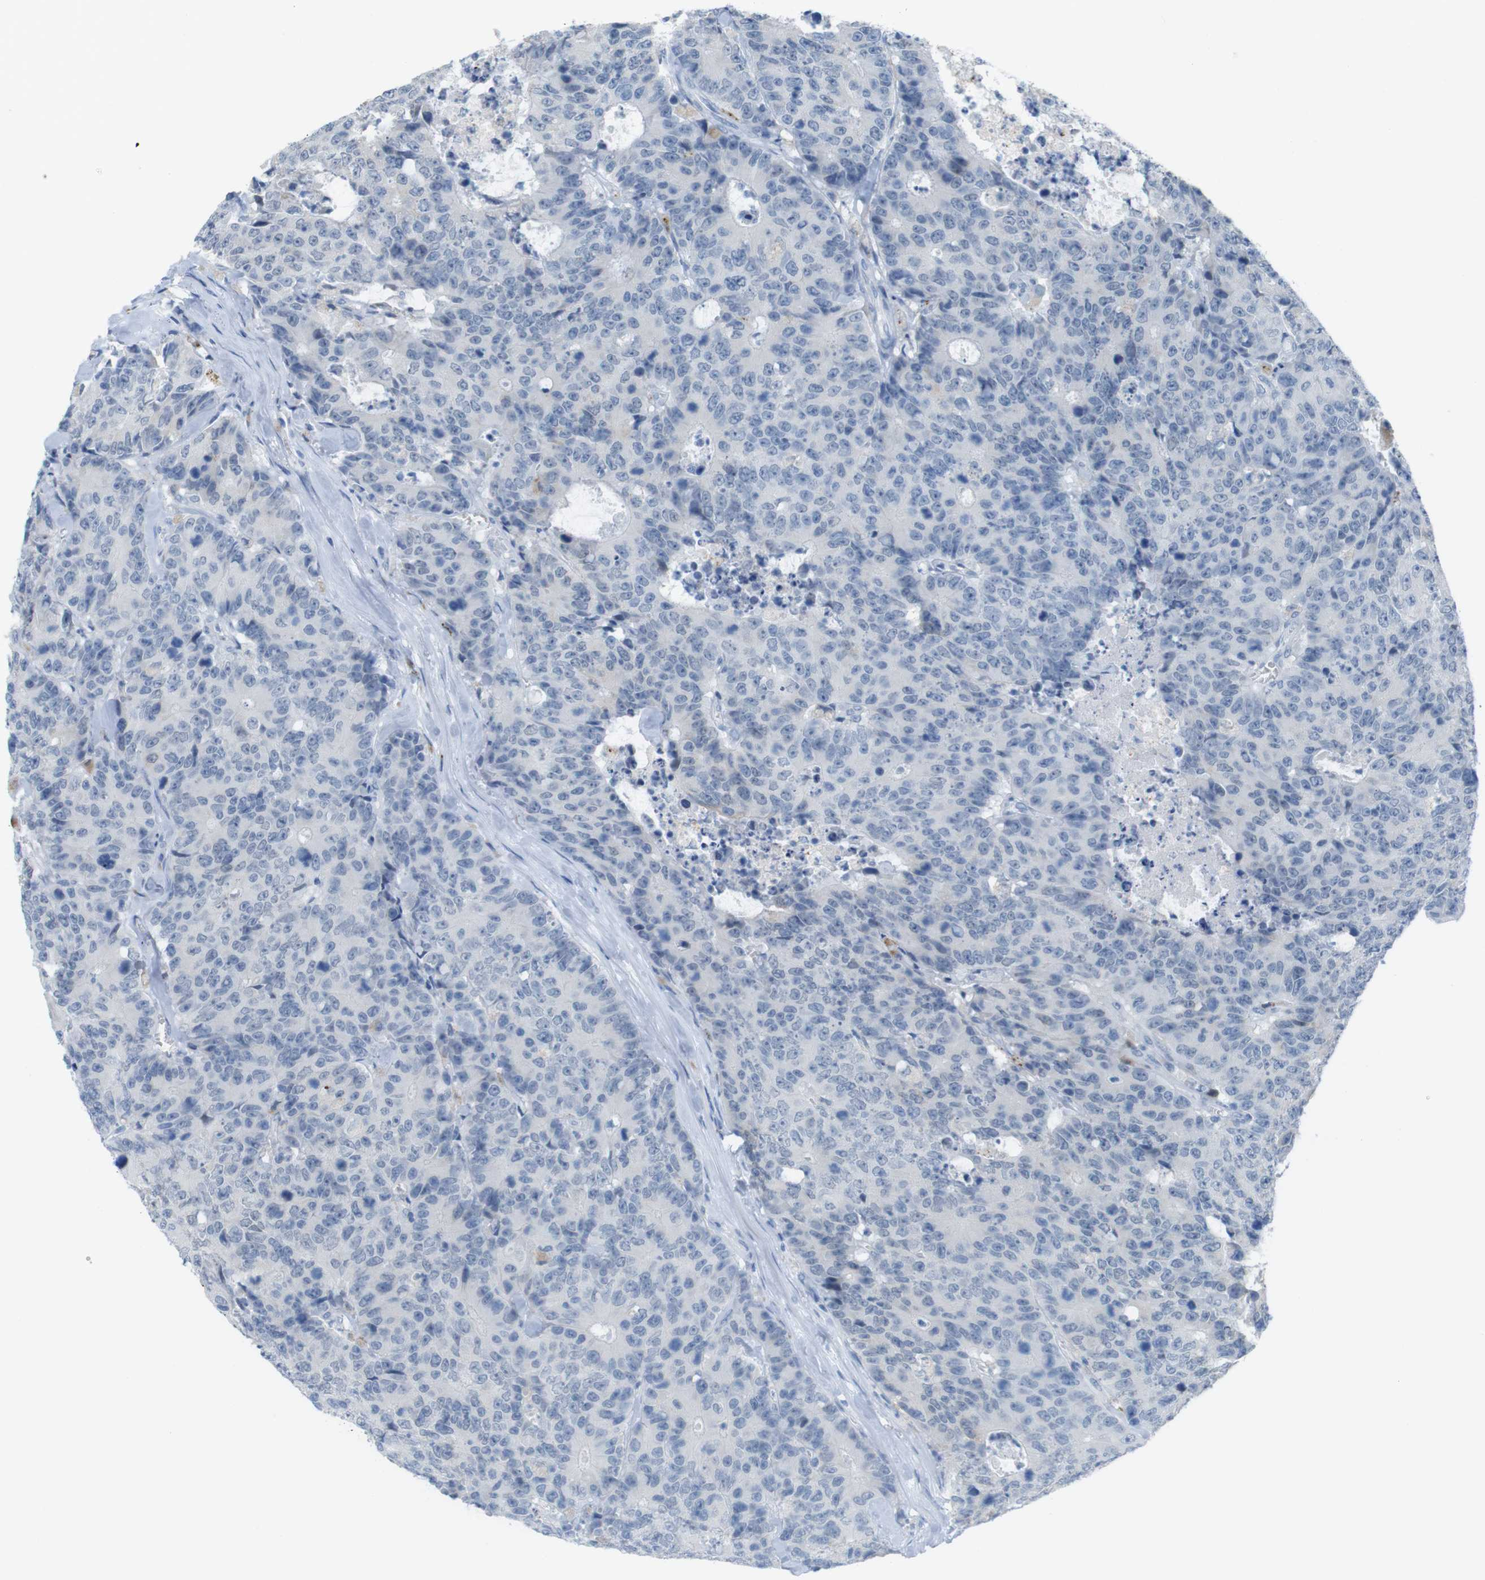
{"staining": {"intensity": "negative", "quantity": "none", "location": "none"}, "tissue": "colorectal cancer", "cell_type": "Tumor cells", "image_type": "cancer", "snomed": [{"axis": "morphology", "description": "Adenocarcinoma, NOS"}, {"axis": "topography", "description": "Colon"}], "caption": "Micrograph shows no significant protein positivity in tumor cells of colorectal cancer.", "gene": "YIPF1", "patient": {"sex": "female", "age": 86}}